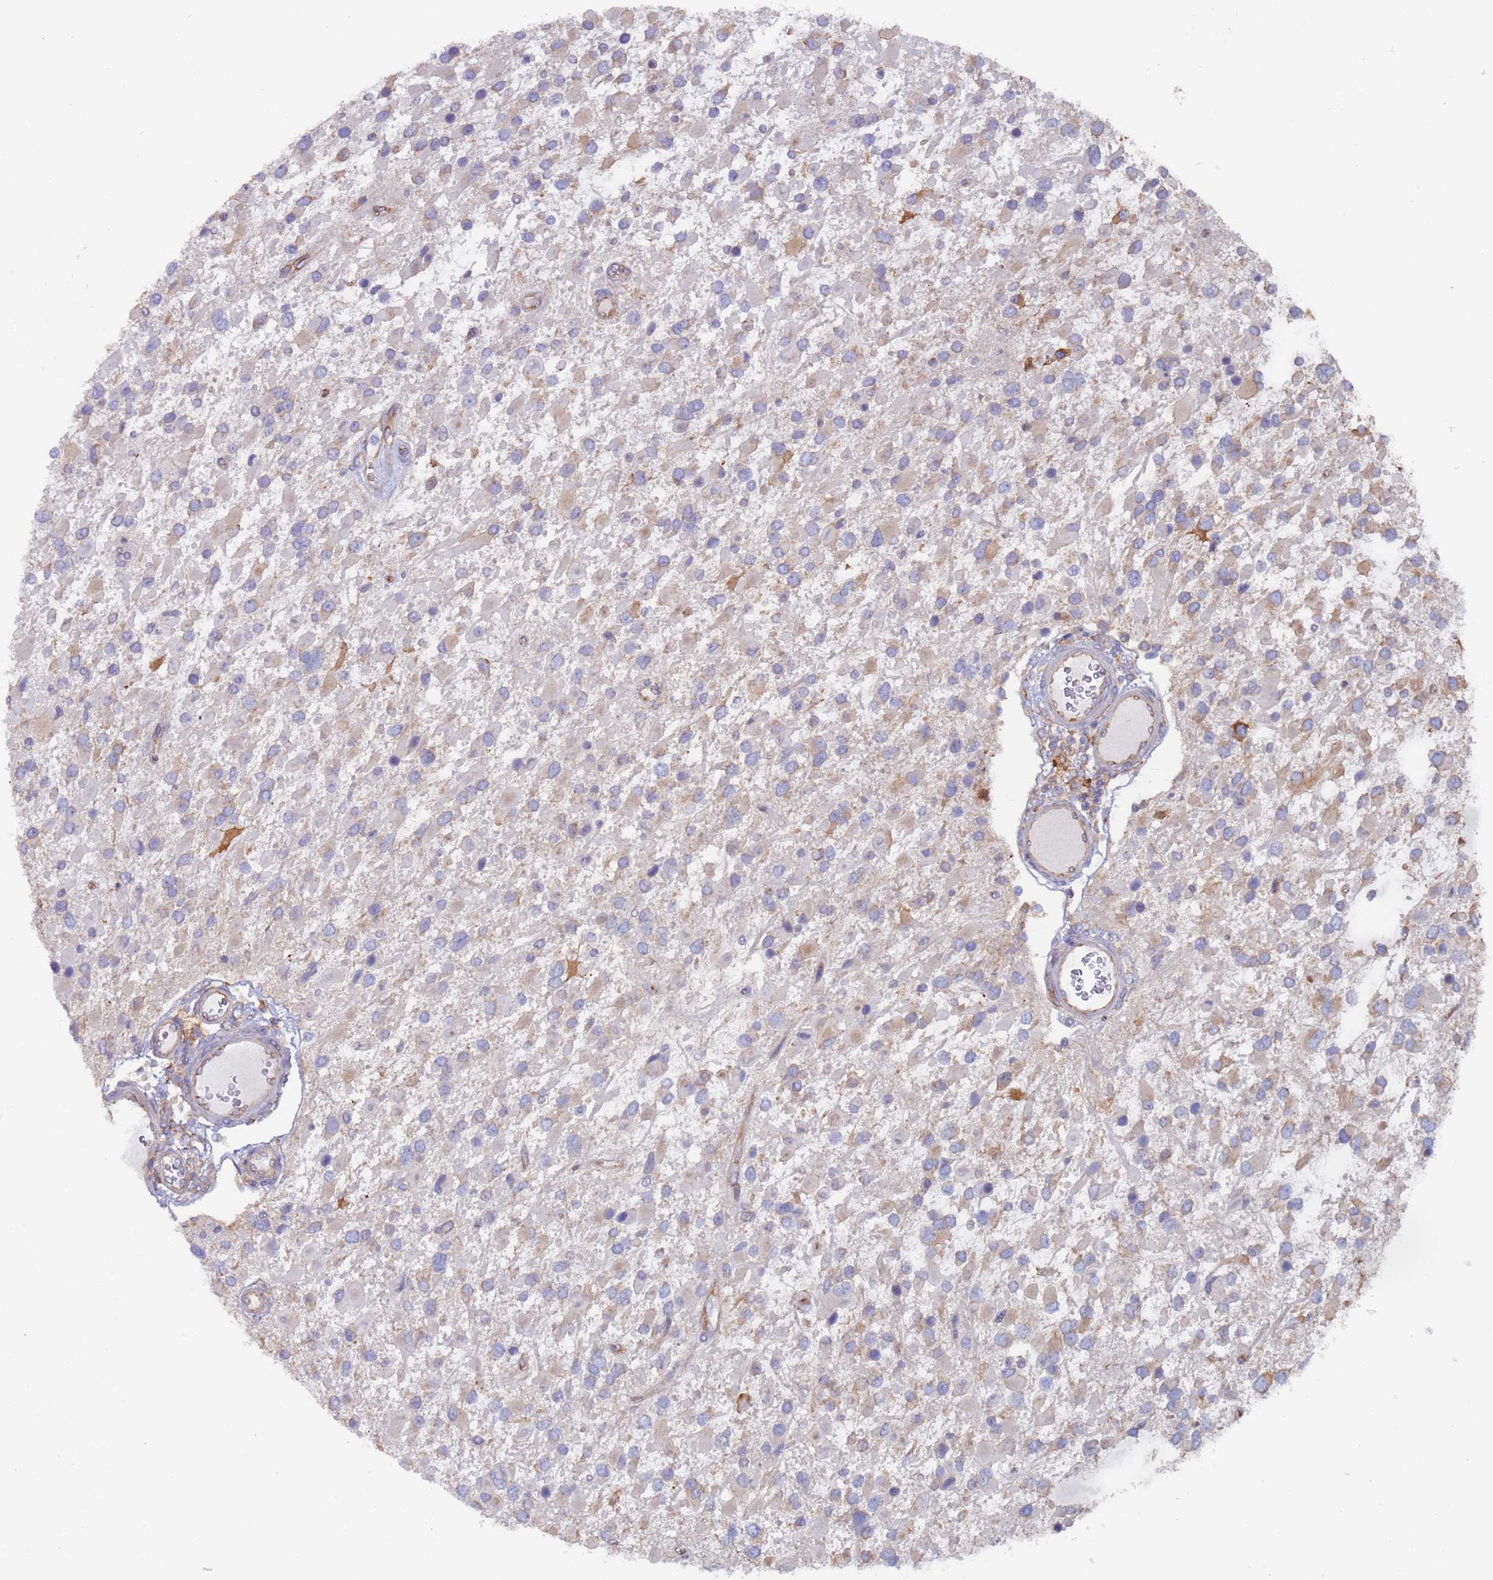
{"staining": {"intensity": "weak", "quantity": "<25%", "location": "cytoplasmic/membranous"}, "tissue": "glioma", "cell_type": "Tumor cells", "image_type": "cancer", "snomed": [{"axis": "morphology", "description": "Glioma, malignant, High grade"}, {"axis": "topography", "description": "Brain"}], "caption": "Tumor cells show no significant protein expression in malignant glioma (high-grade).", "gene": "ZNF844", "patient": {"sex": "male", "age": 53}}